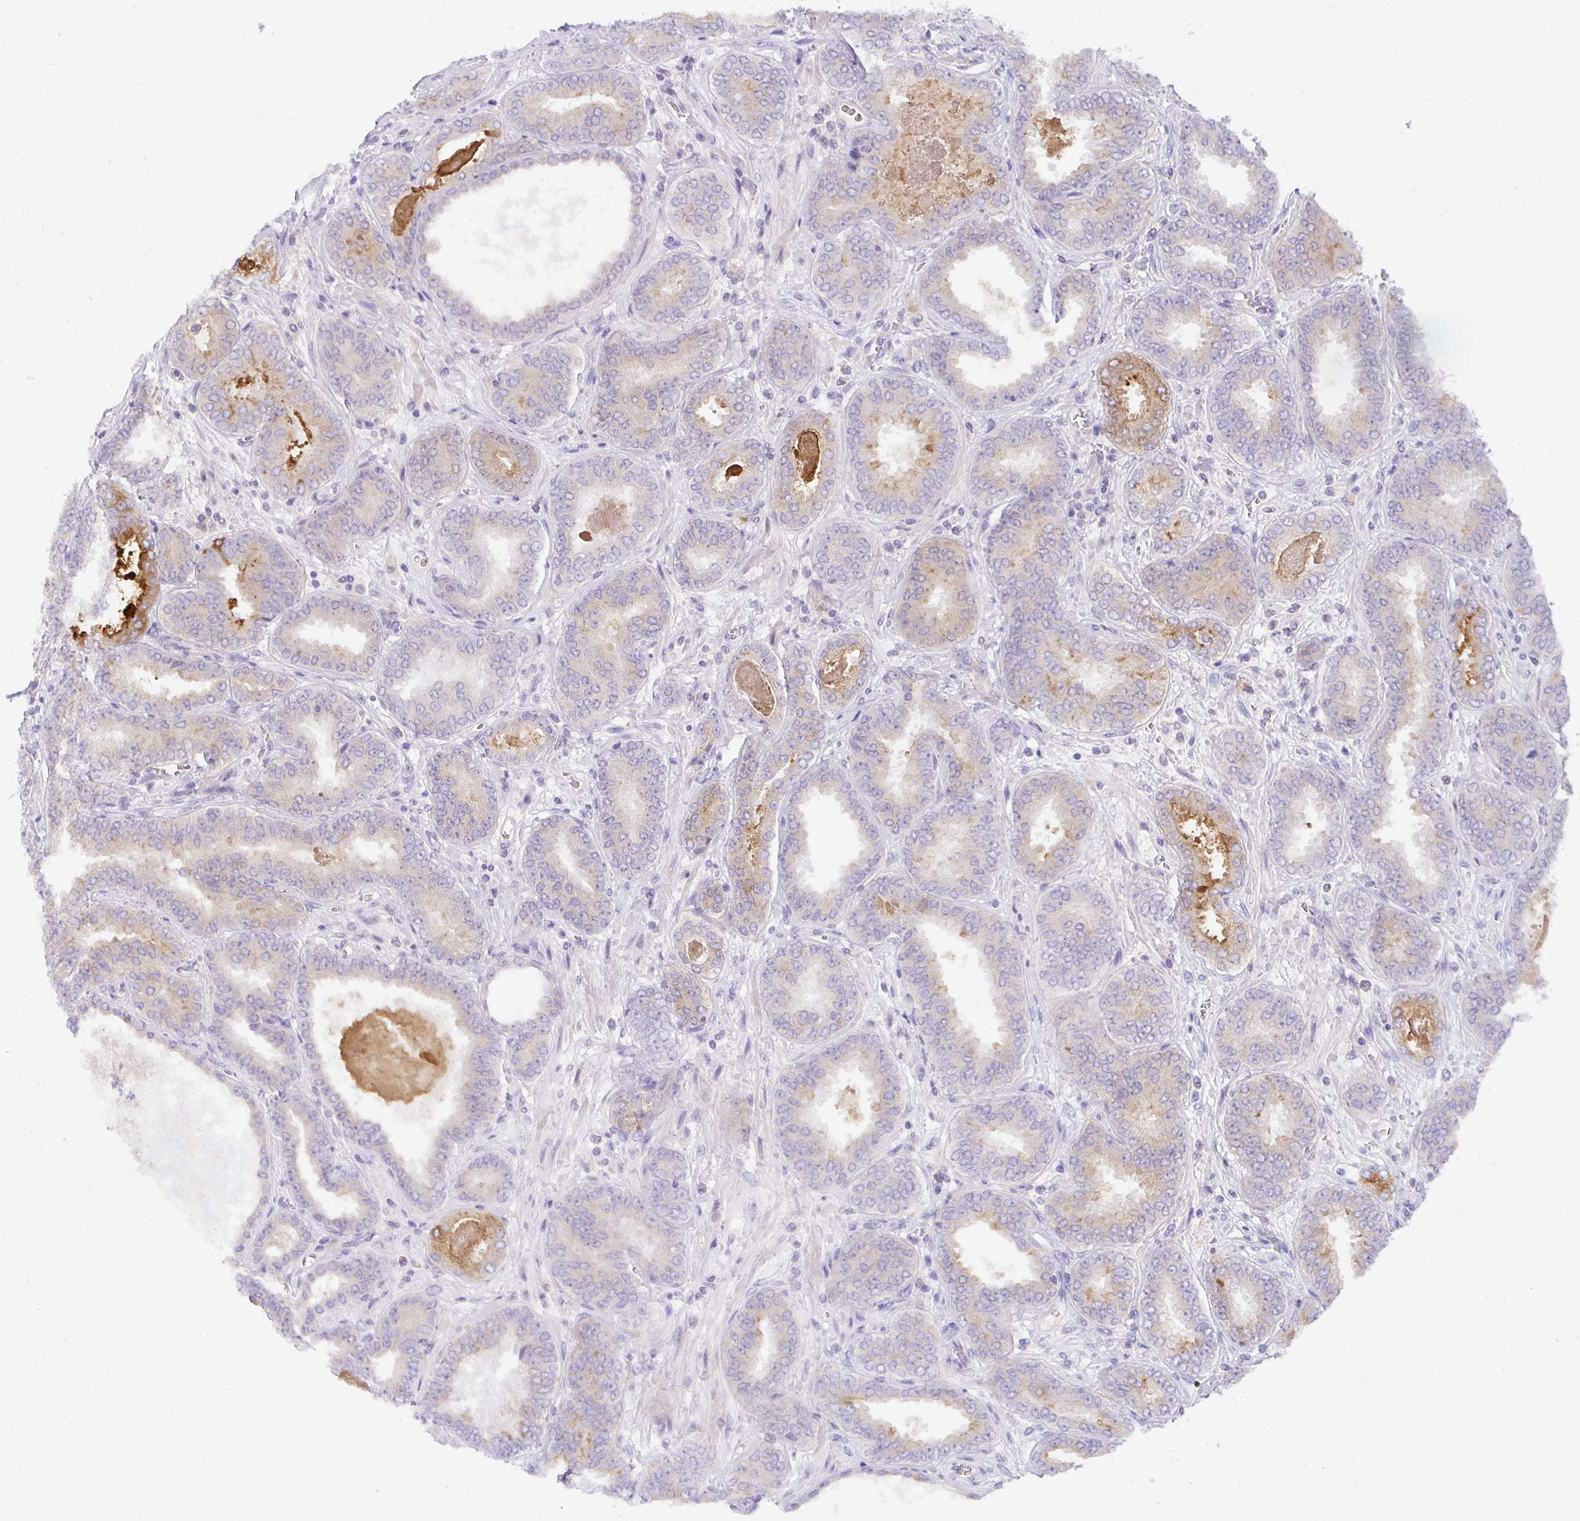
{"staining": {"intensity": "moderate", "quantity": "<25%", "location": "cytoplasmic/membranous"}, "tissue": "prostate cancer", "cell_type": "Tumor cells", "image_type": "cancer", "snomed": [{"axis": "morphology", "description": "Adenocarcinoma, High grade"}, {"axis": "topography", "description": "Prostate"}], "caption": "Immunohistochemistry (IHC) of prostate cancer demonstrates low levels of moderate cytoplasmic/membranous positivity in about <25% of tumor cells.", "gene": "DEPDC5", "patient": {"sex": "male", "age": 72}}